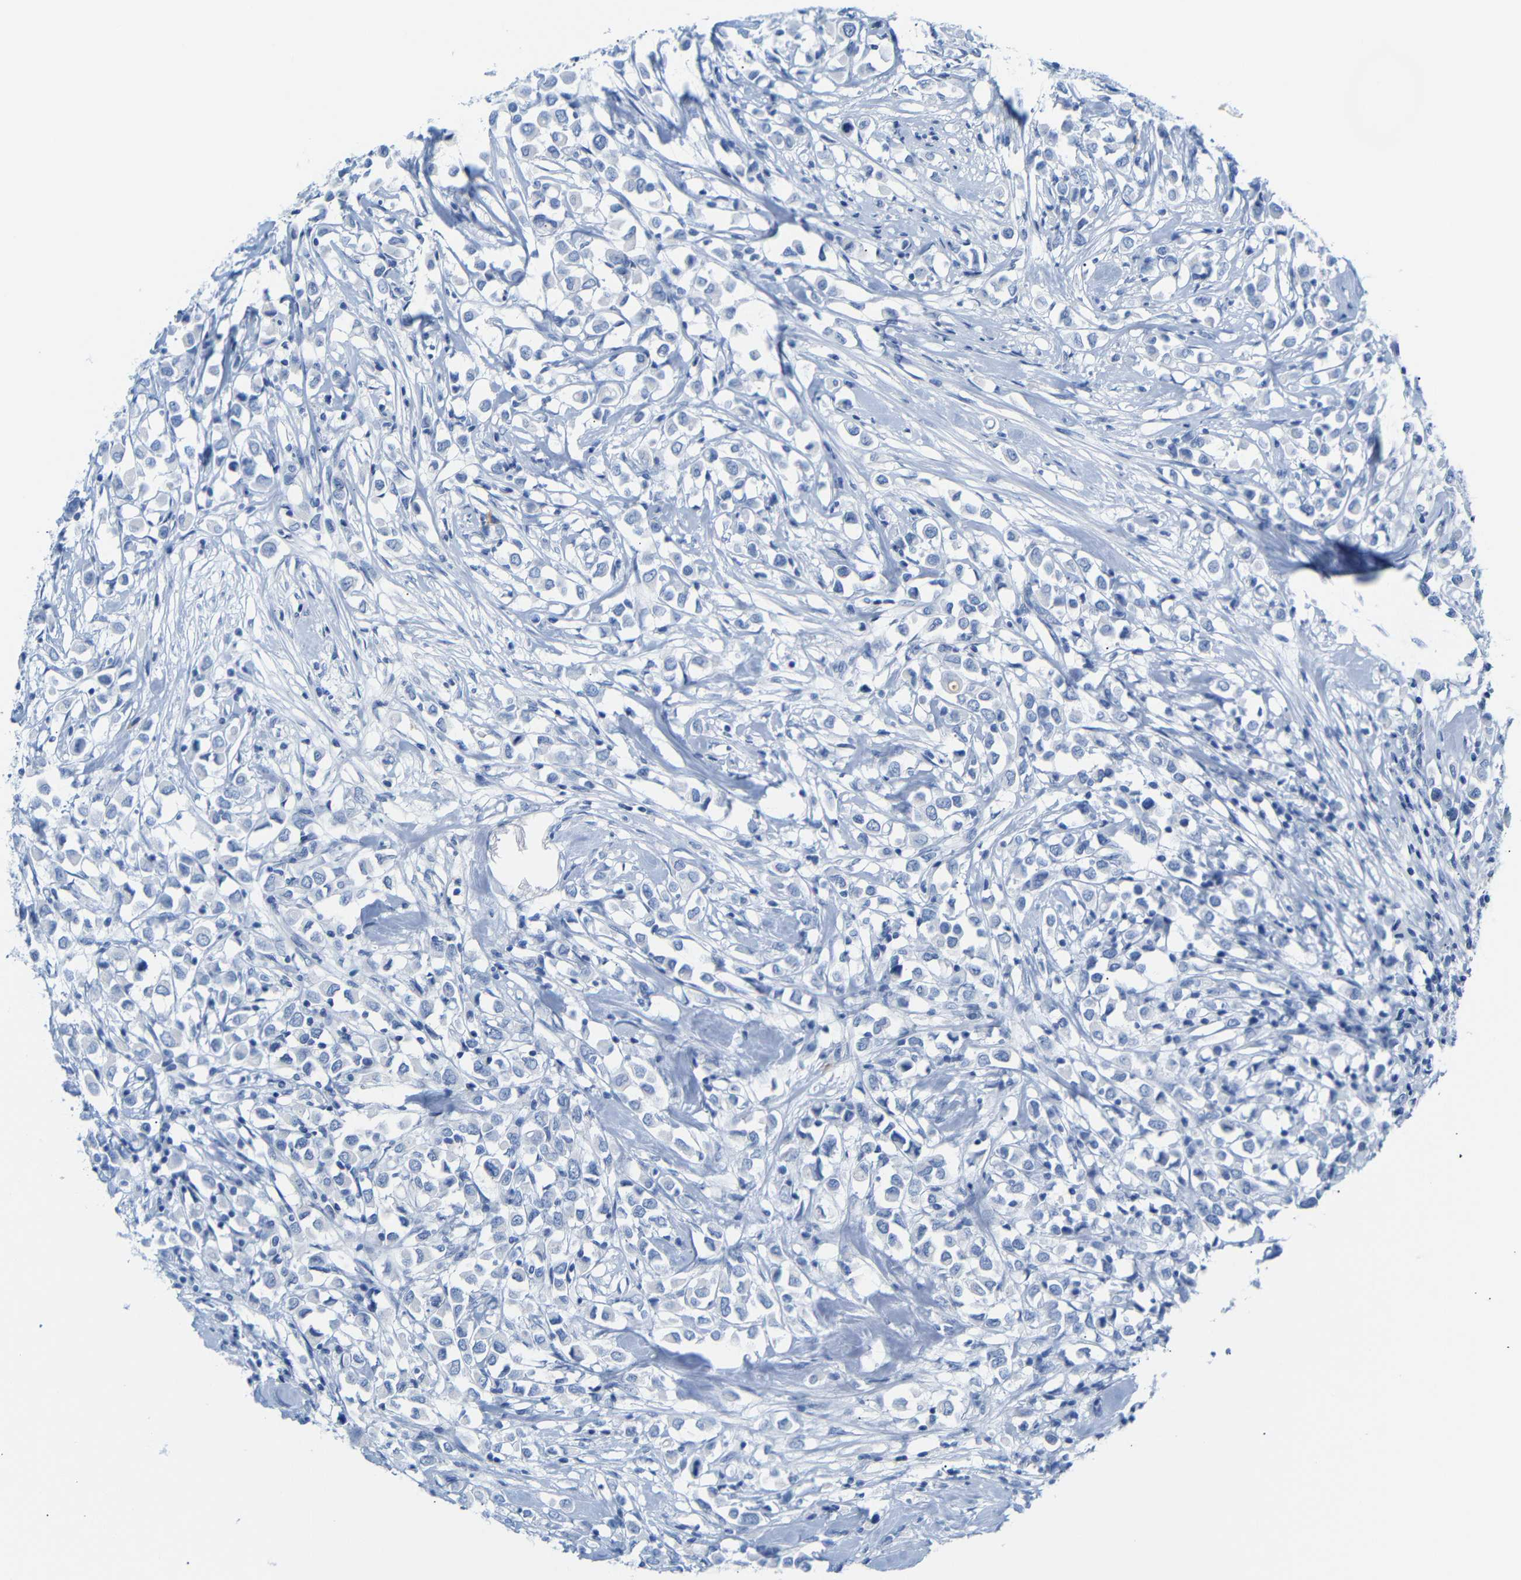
{"staining": {"intensity": "negative", "quantity": "none", "location": "none"}, "tissue": "breast cancer", "cell_type": "Tumor cells", "image_type": "cancer", "snomed": [{"axis": "morphology", "description": "Duct carcinoma"}, {"axis": "topography", "description": "Breast"}], "caption": "Immunohistochemistry image of neoplastic tissue: breast infiltrating ductal carcinoma stained with DAB shows no significant protein positivity in tumor cells. (Immunohistochemistry, brightfield microscopy, high magnification).", "gene": "ERVMER34-1", "patient": {"sex": "female", "age": 61}}